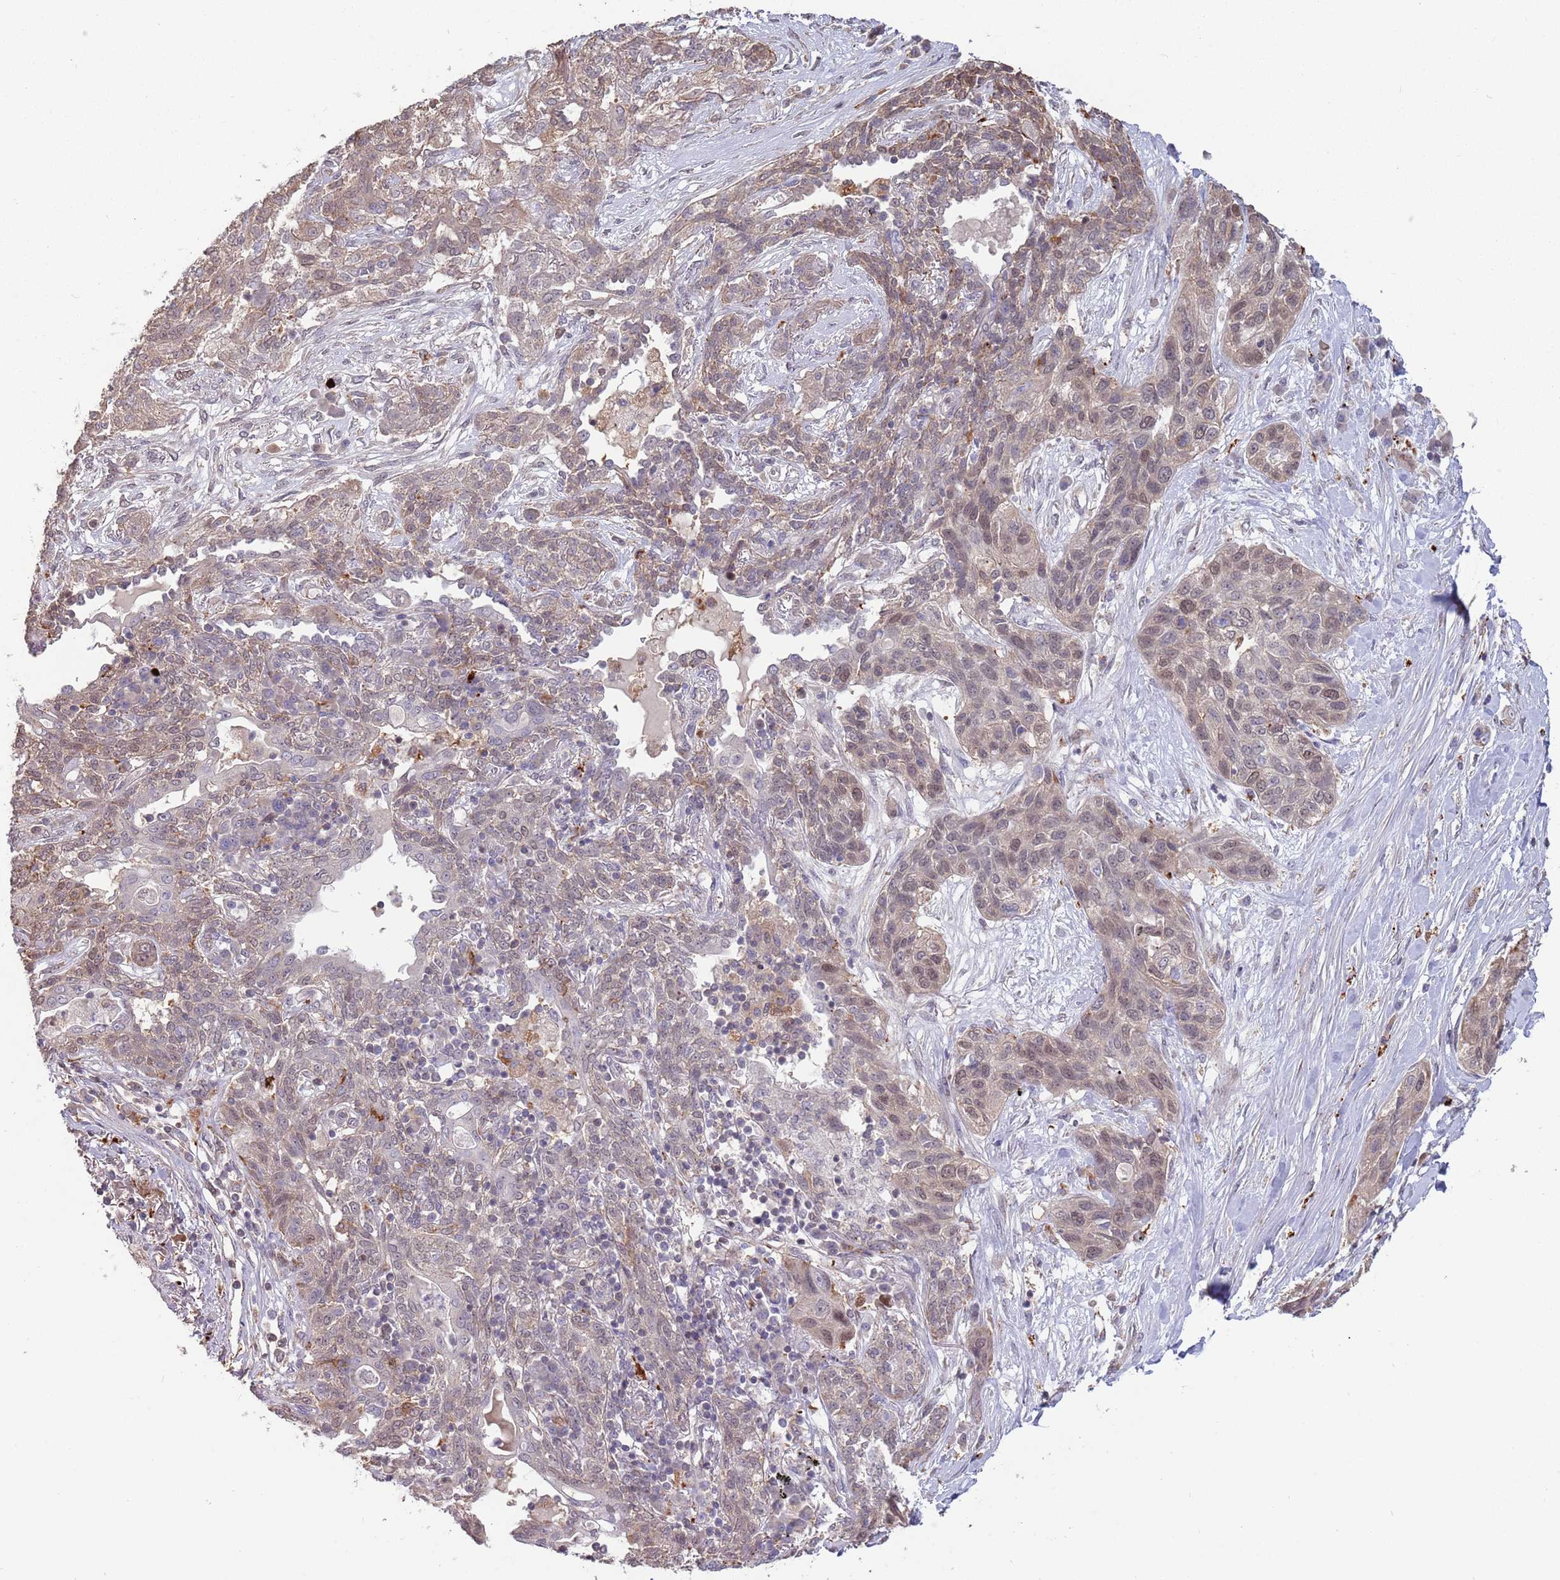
{"staining": {"intensity": "weak", "quantity": "<25%", "location": "cytoplasmic/membranous,nuclear"}, "tissue": "lung cancer", "cell_type": "Tumor cells", "image_type": "cancer", "snomed": [{"axis": "morphology", "description": "Squamous cell carcinoma, NOS"}, {"axis": "topography", "description": "Lung"}], "caption": "High magnification brightfield microscopy of squamous cell carcinoma (lung) stained with DAB (brown) and counterstained with hematoxylin (blue): tumor cells show no significant positivity.", "gene": "SALL1", "patient": {"sex": "female", "age": 70}}